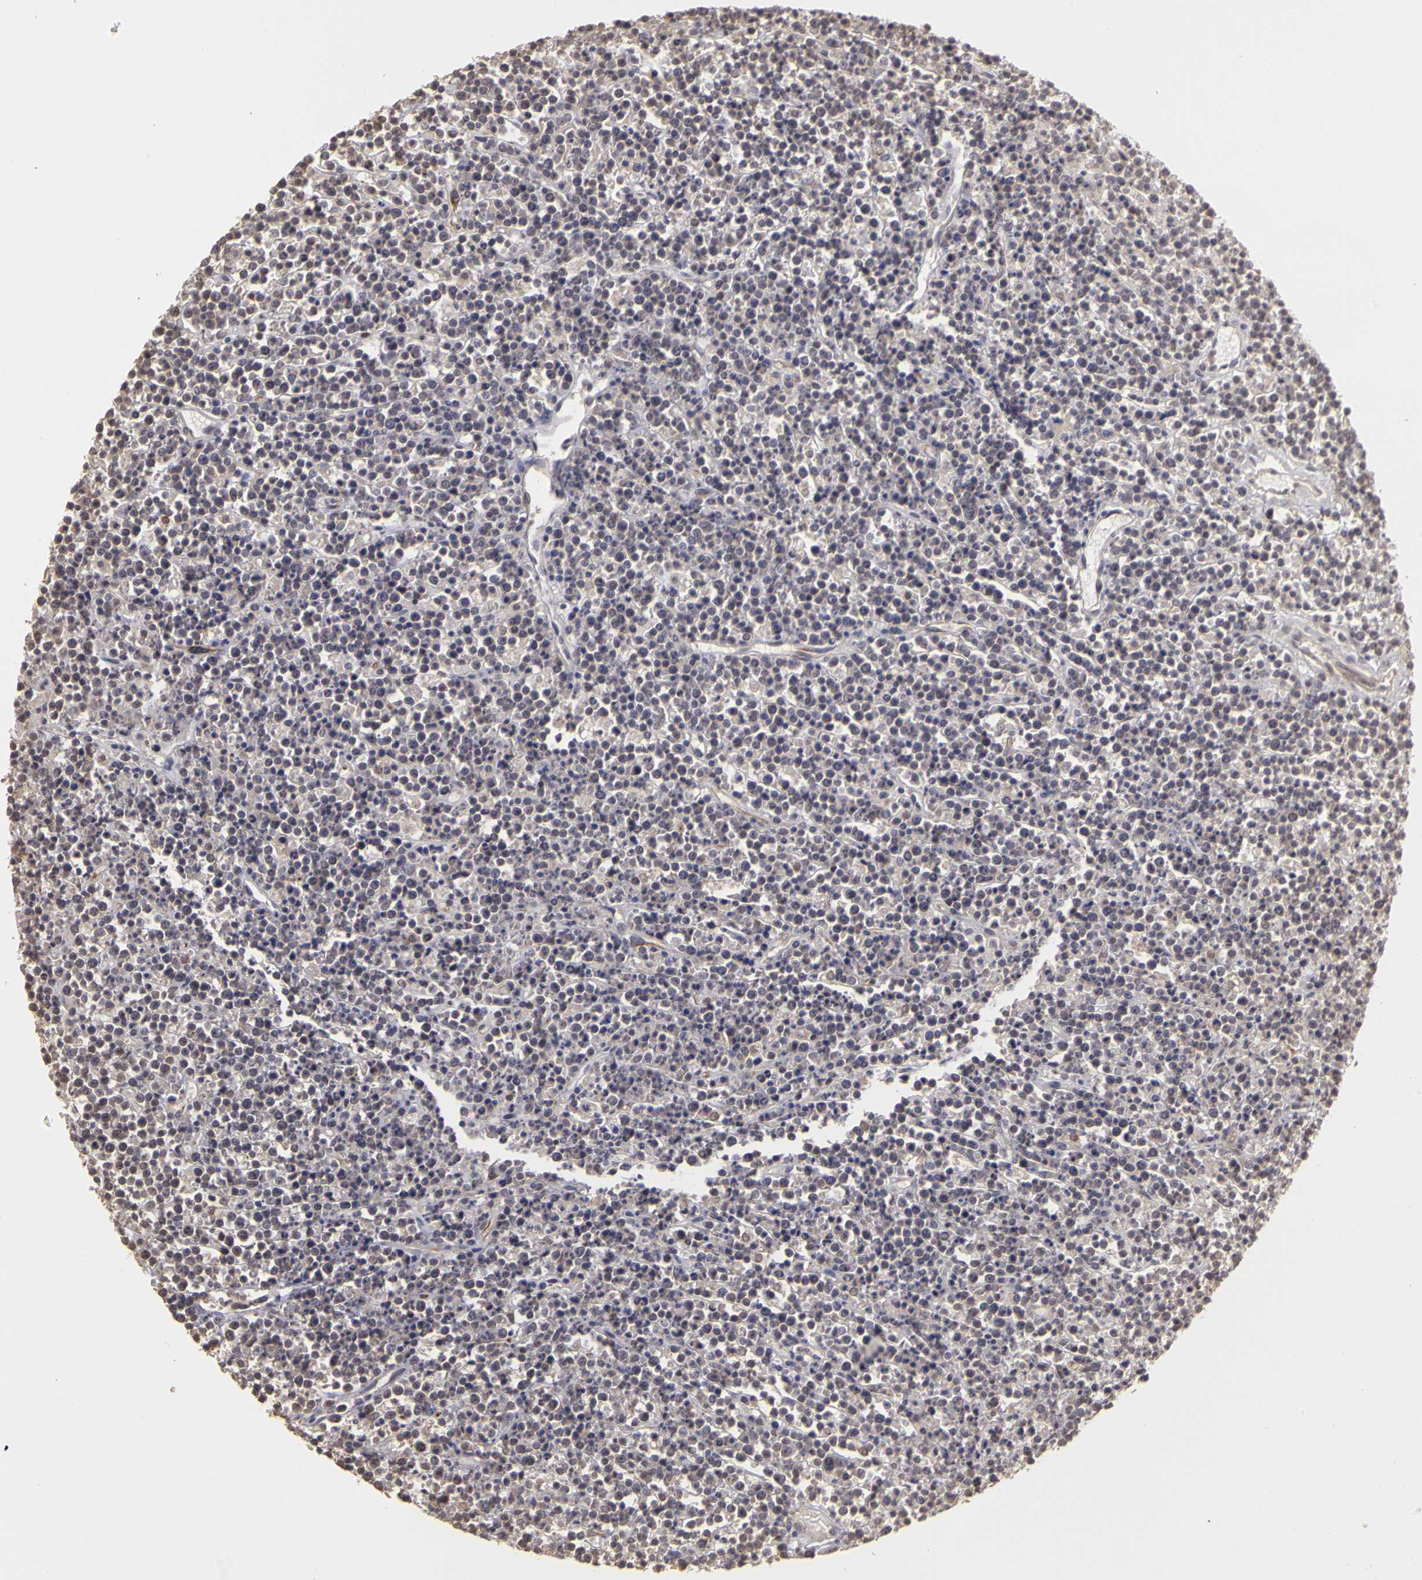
{"staining": {"intensity": "weak", "quantity": "25%-75%", "location": "cytoplasmic/membranous"}, "tissue": "lymphoma", "cell_type": "Tumor cells", "image_type": "cancer", "snomed": [{"axis": "morphology", "description": "Malignant lymphoma, non-Hodgkin's type, High grade"}, {"axis": "topography", "description": "Ovary"}], "caption": "About 25%-75% of tumor cells in human lymphoma show weak cytoplasmic/membranous protein expression as visualized by brown immunohistochemical staining.", "gene": "FRMD7", "patient": {"sex": "female", "age": 56}}